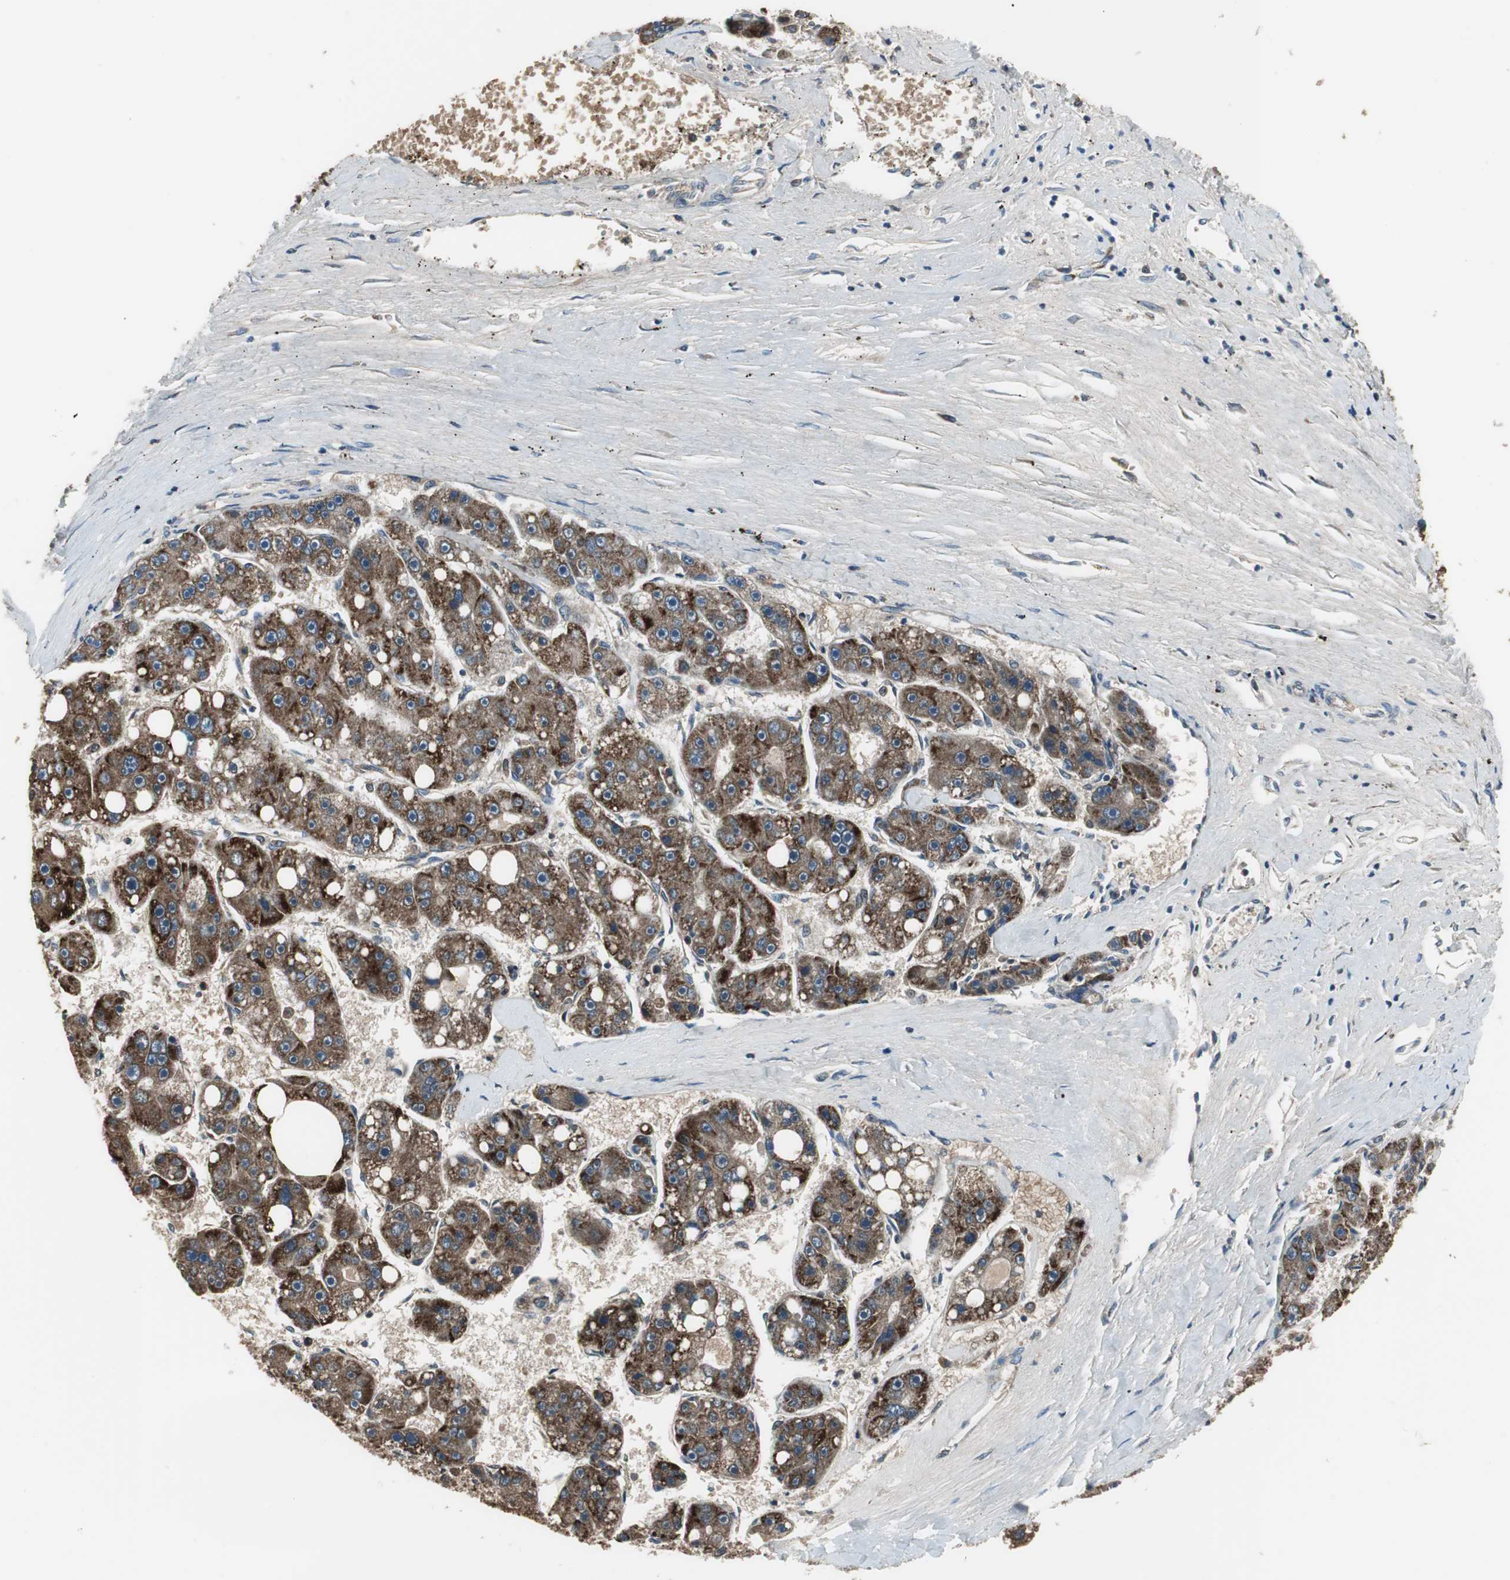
{"staining": {"intensity": "strong", "quantity": ">75%", "location": "cytoplasmic/membranous"}, "tissue": "liver cancer", "cell_type": "Tumor cells", "image_type": "cancer", "snomed": [{"axis": "morphology", "description": "Carcinoma, Hepatocellular, NOS"}, {"axis": "topography", "description": "Liver"}], "caption": "This histopathology image exhibits liver cancer stained with immunohistochemistry to label a protein in brown. The cytoplasmic/membranous of tumor cells show strong positivity for the protein. Nuclei are counter-stained blue.", "gene": "PI4KB", "patient": {"sex": "female", "age": 61}}